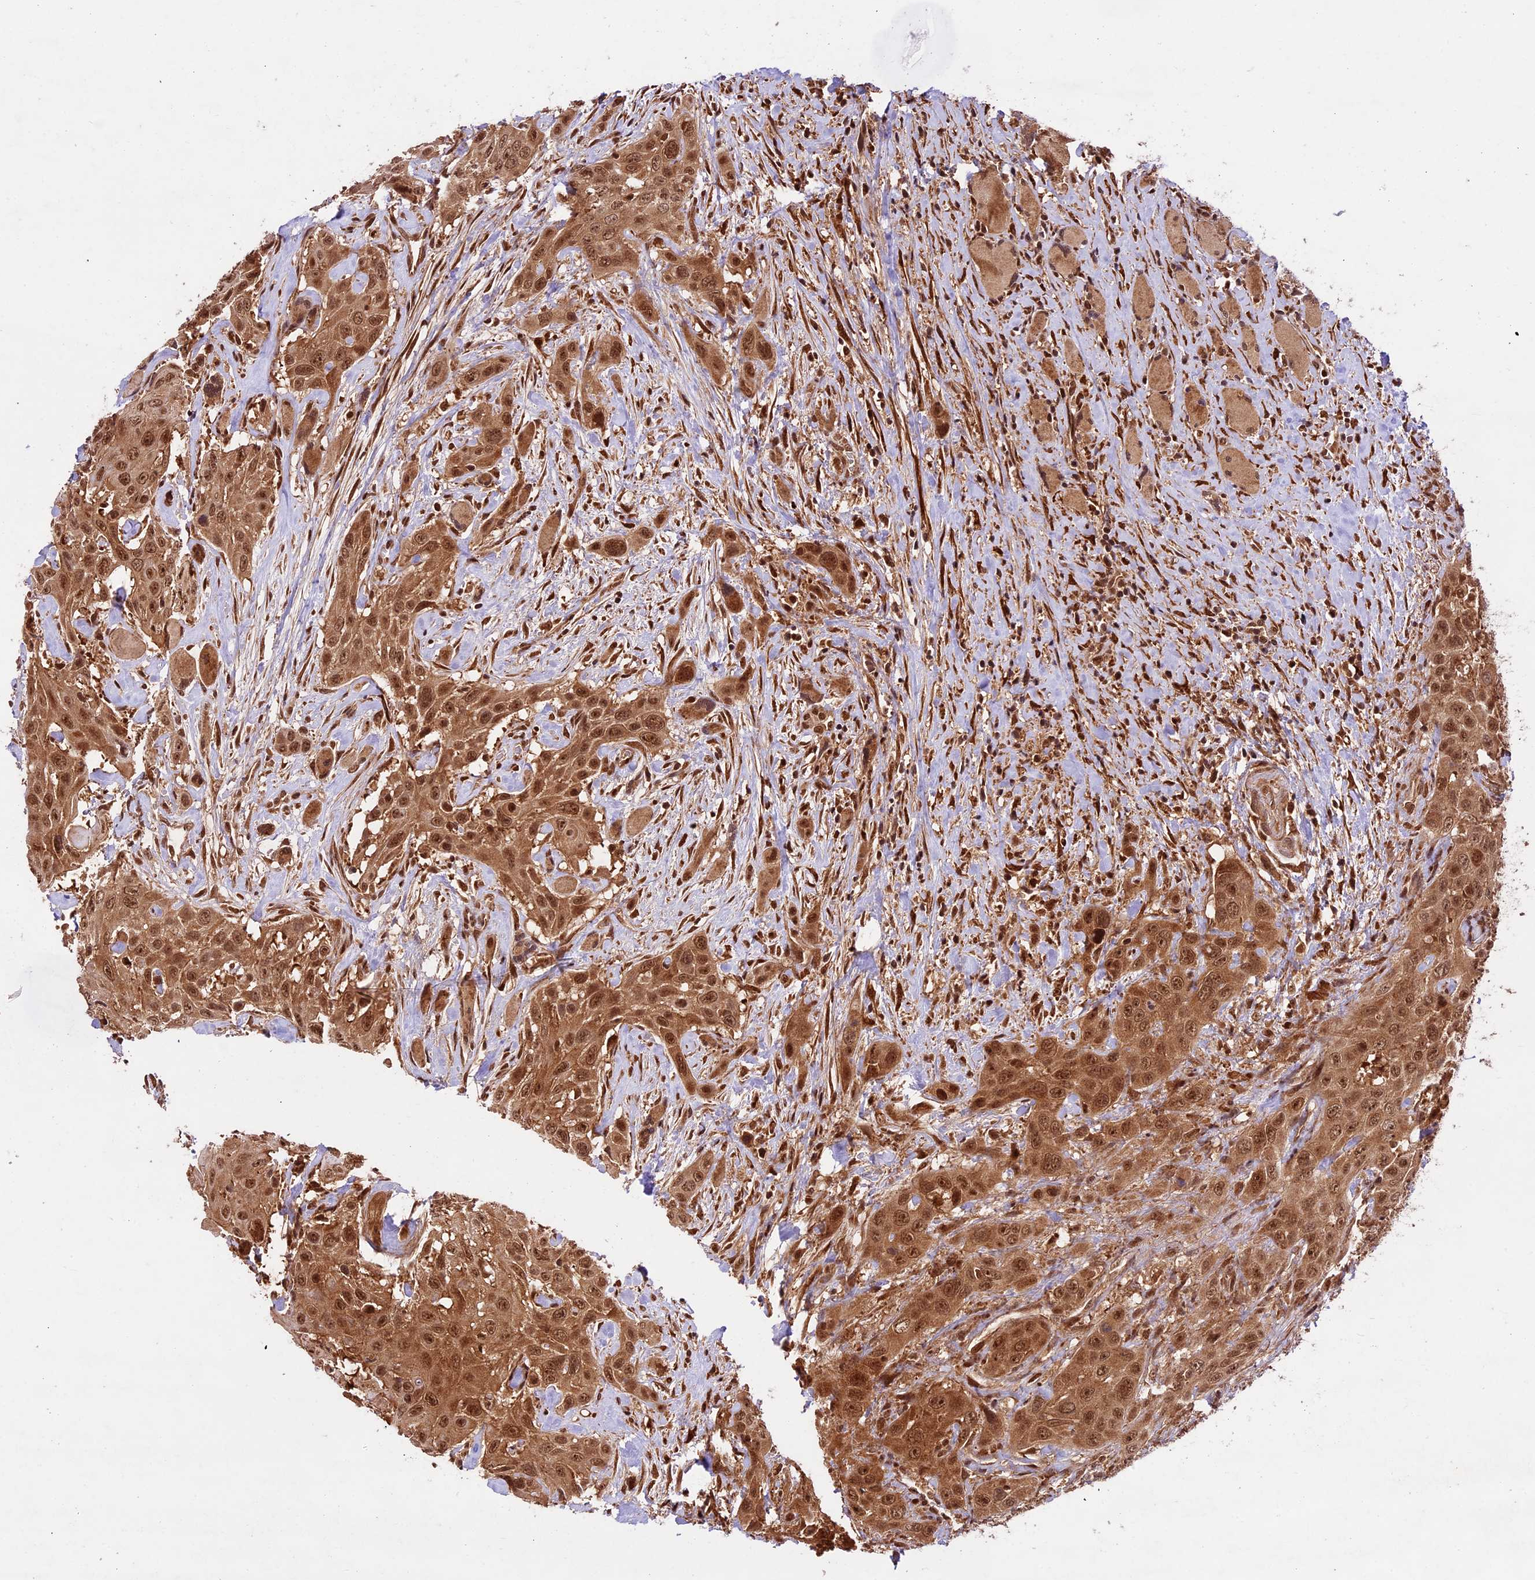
{"staining": {"intensity": "moderate", "quantity": ">75%", "location": "cytoplasmic/membranous,nuclear"}, "tissue": "head and neck cancer", "cell_type": "Tumor cells", "image_type": "cancer", "snomed": [{"axis": "morphology", "description": "Squamous cell carcinoma, NOS"}, {"axis": "topography", "description": "Head-Neck"}], "caption": "The immunohistochemical stain labels moderate cytoplasmic/membranous and nuclear positivity in tumor cells of head and neck cancer (squamous cell carcinoma) tissue.", "gene": "DHX38", "patient": {"sex": "male", "age": 81}}